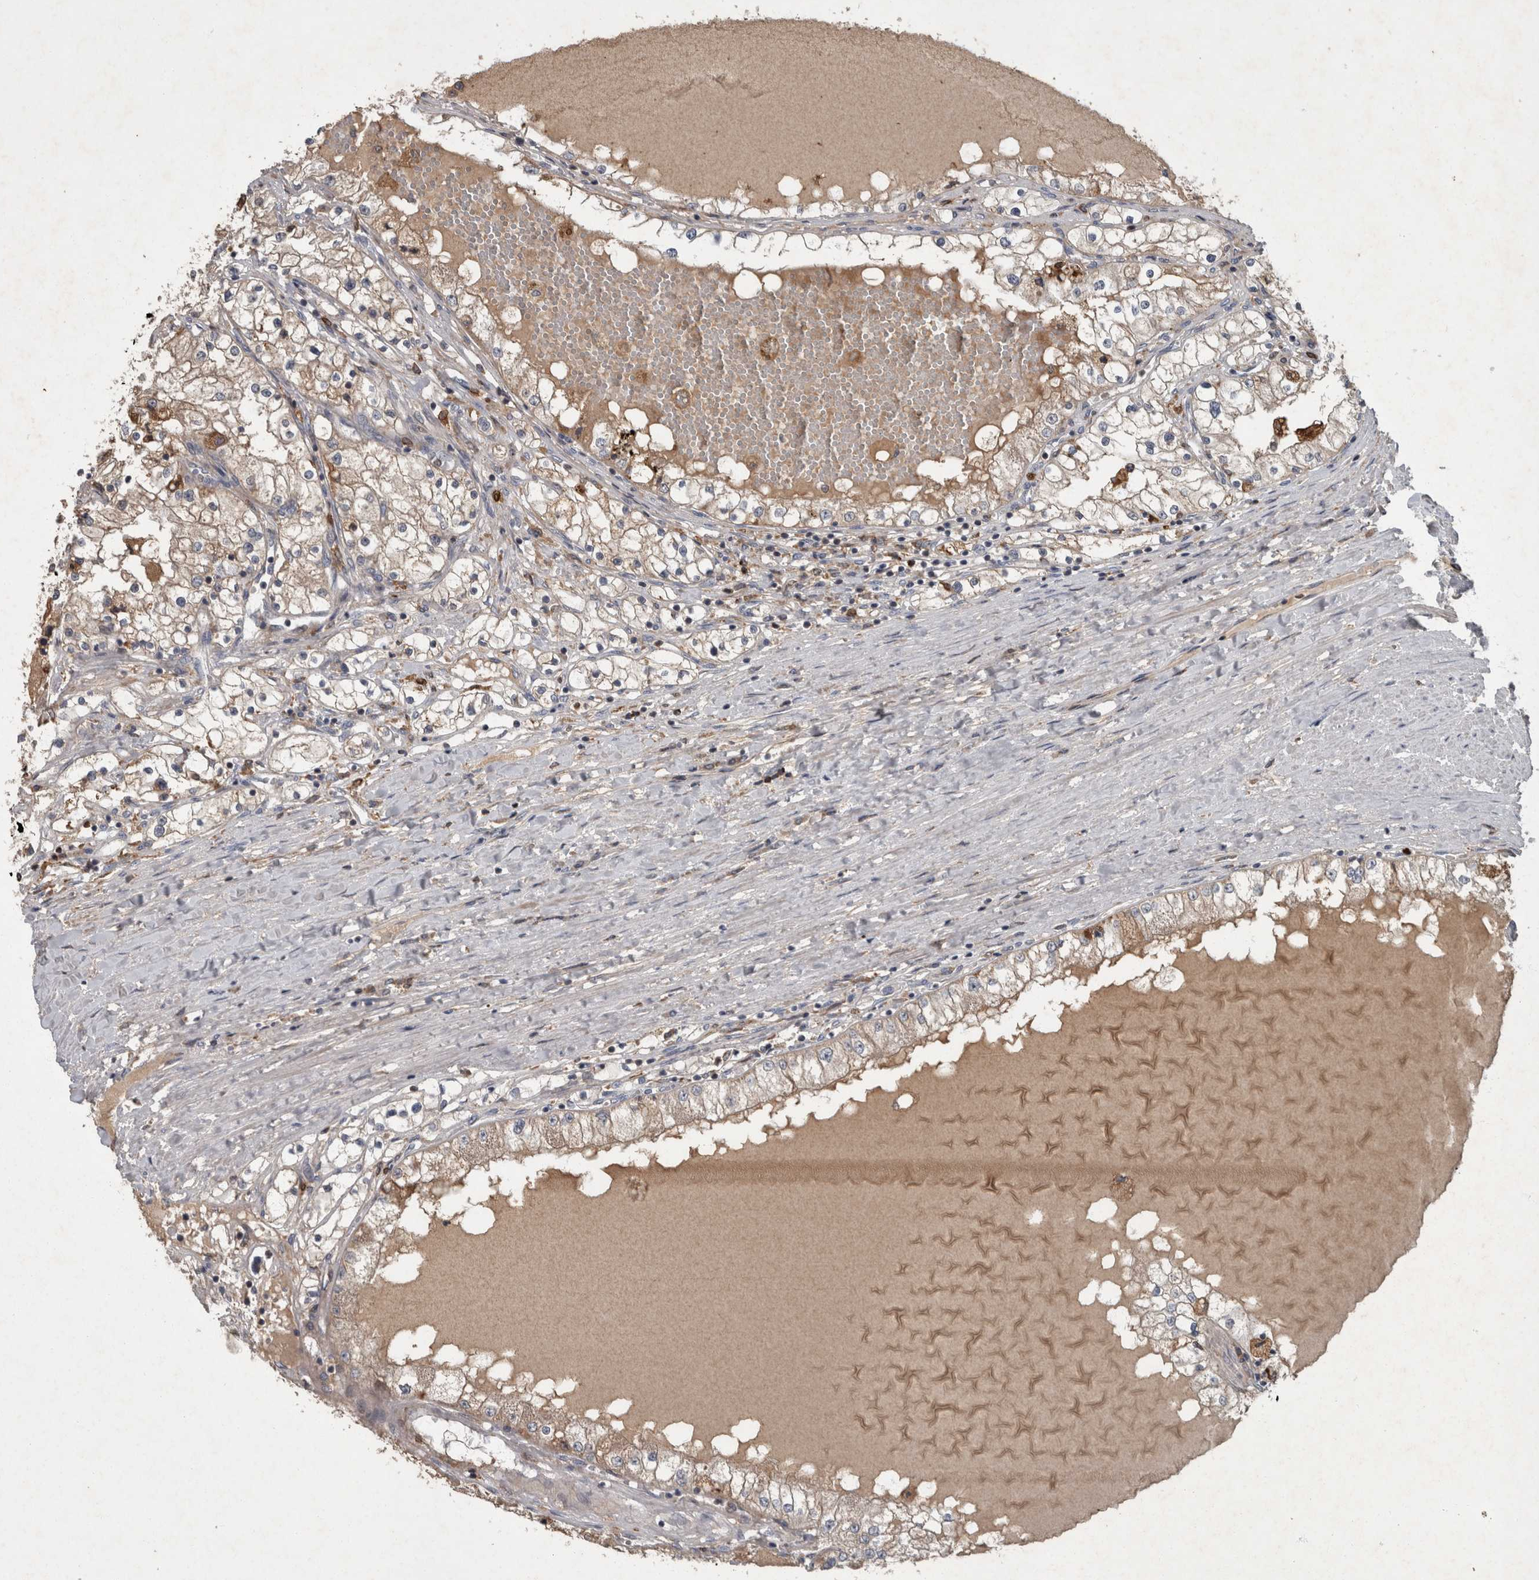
{"staining": {"intensity": "weak", "quantity": "25%-75%", "location": "cytoplasmic/membranous"}, "tissue": "renal cancer", "cell_type": "Tumor cells", "image_type": "cancer", "snomed": [{"axis": "morphology", "description": "Adenocarcinoma, NOS"}, {"axis": "topography", "description": "Kidney"}], "caption": "Immunohistochemistry (IHC) of human adenocarcinoma (renal) reveals low levels of weak cytoplasmic/membranous staining in about 25%-75% of tumor cells.", "gene": "PPP1R3C", "patient": {"sex": "male", "age": 68}}